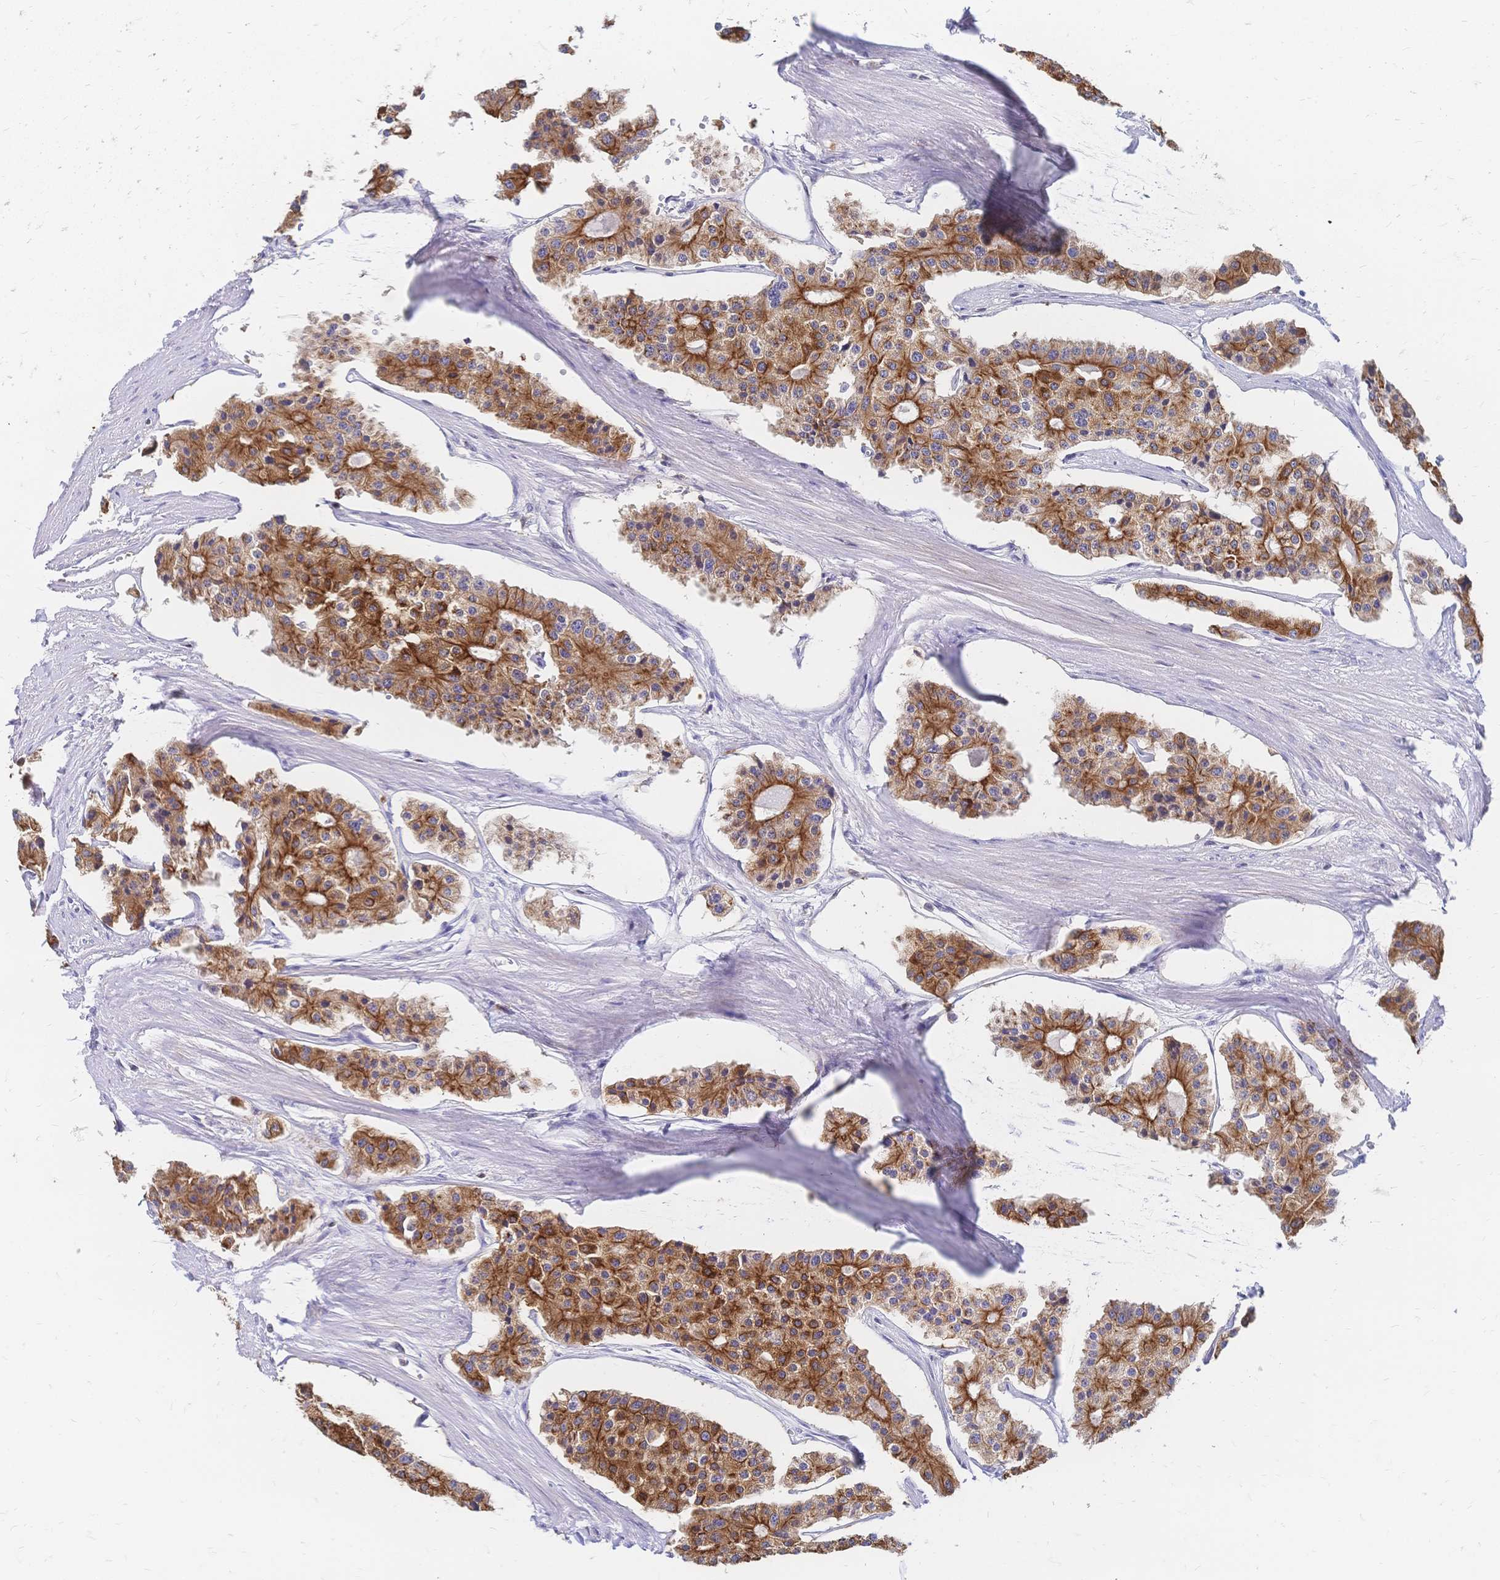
{"staining": {"intensity": "moderate", "quantity": ">75%", "location": "cytoplasmic/membranous"}, "tissue": "carcinoid", "cell_type": "Tumor cells", "image_type": "cancer", "snomed": [{"axis": "morphology", "description": "Carcinoid, malignant, NOS"}, {"axis": "topography", "description": "Small intestine"}], "caption": "Immunohistochemical staining of human carcinoid shows medium levels of moderate cytoplasmic/membranous expression in about >75% of tumor cells. (Brightfield microscopy of DAB IHC at high magnification).", "gene": "DTNB", "patient": {"sex": "female", "age": 65}}